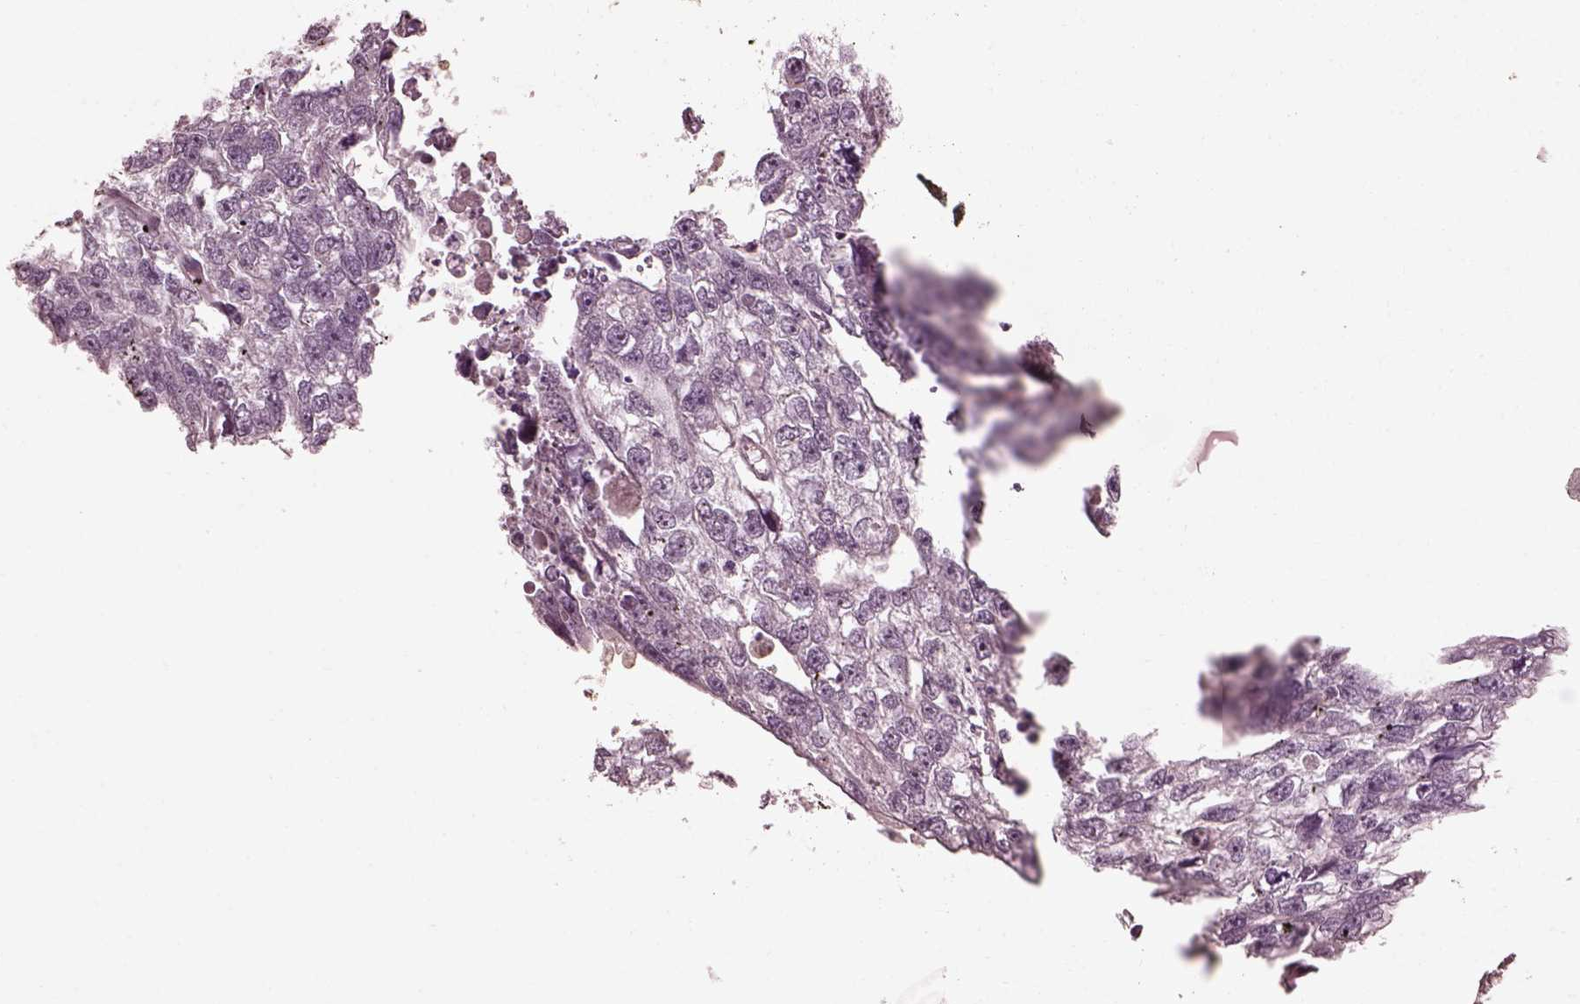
{"staining": {"intensity": "negative", "quantity": "none", "location": "none"}, "tissue": "testis cancer", "cell_type": "Tumor cells", "image_type": "cancer", "snomed": [{"axis": "morphology", "description": "Carcinoma, Embryonal, NOS"}, {"axis": "morphology", "description": "Teratoma, malignant, NOS"}, {"axis": "topography", "description": "Testis"}], "caption": "This is an immunohistochemistry (IHC) micrograph of human testis malignant teratoma. There is no positivity in tumor cells.", "gene": "EFEMP1", "patient": {"sex": "male", "age": 44}}